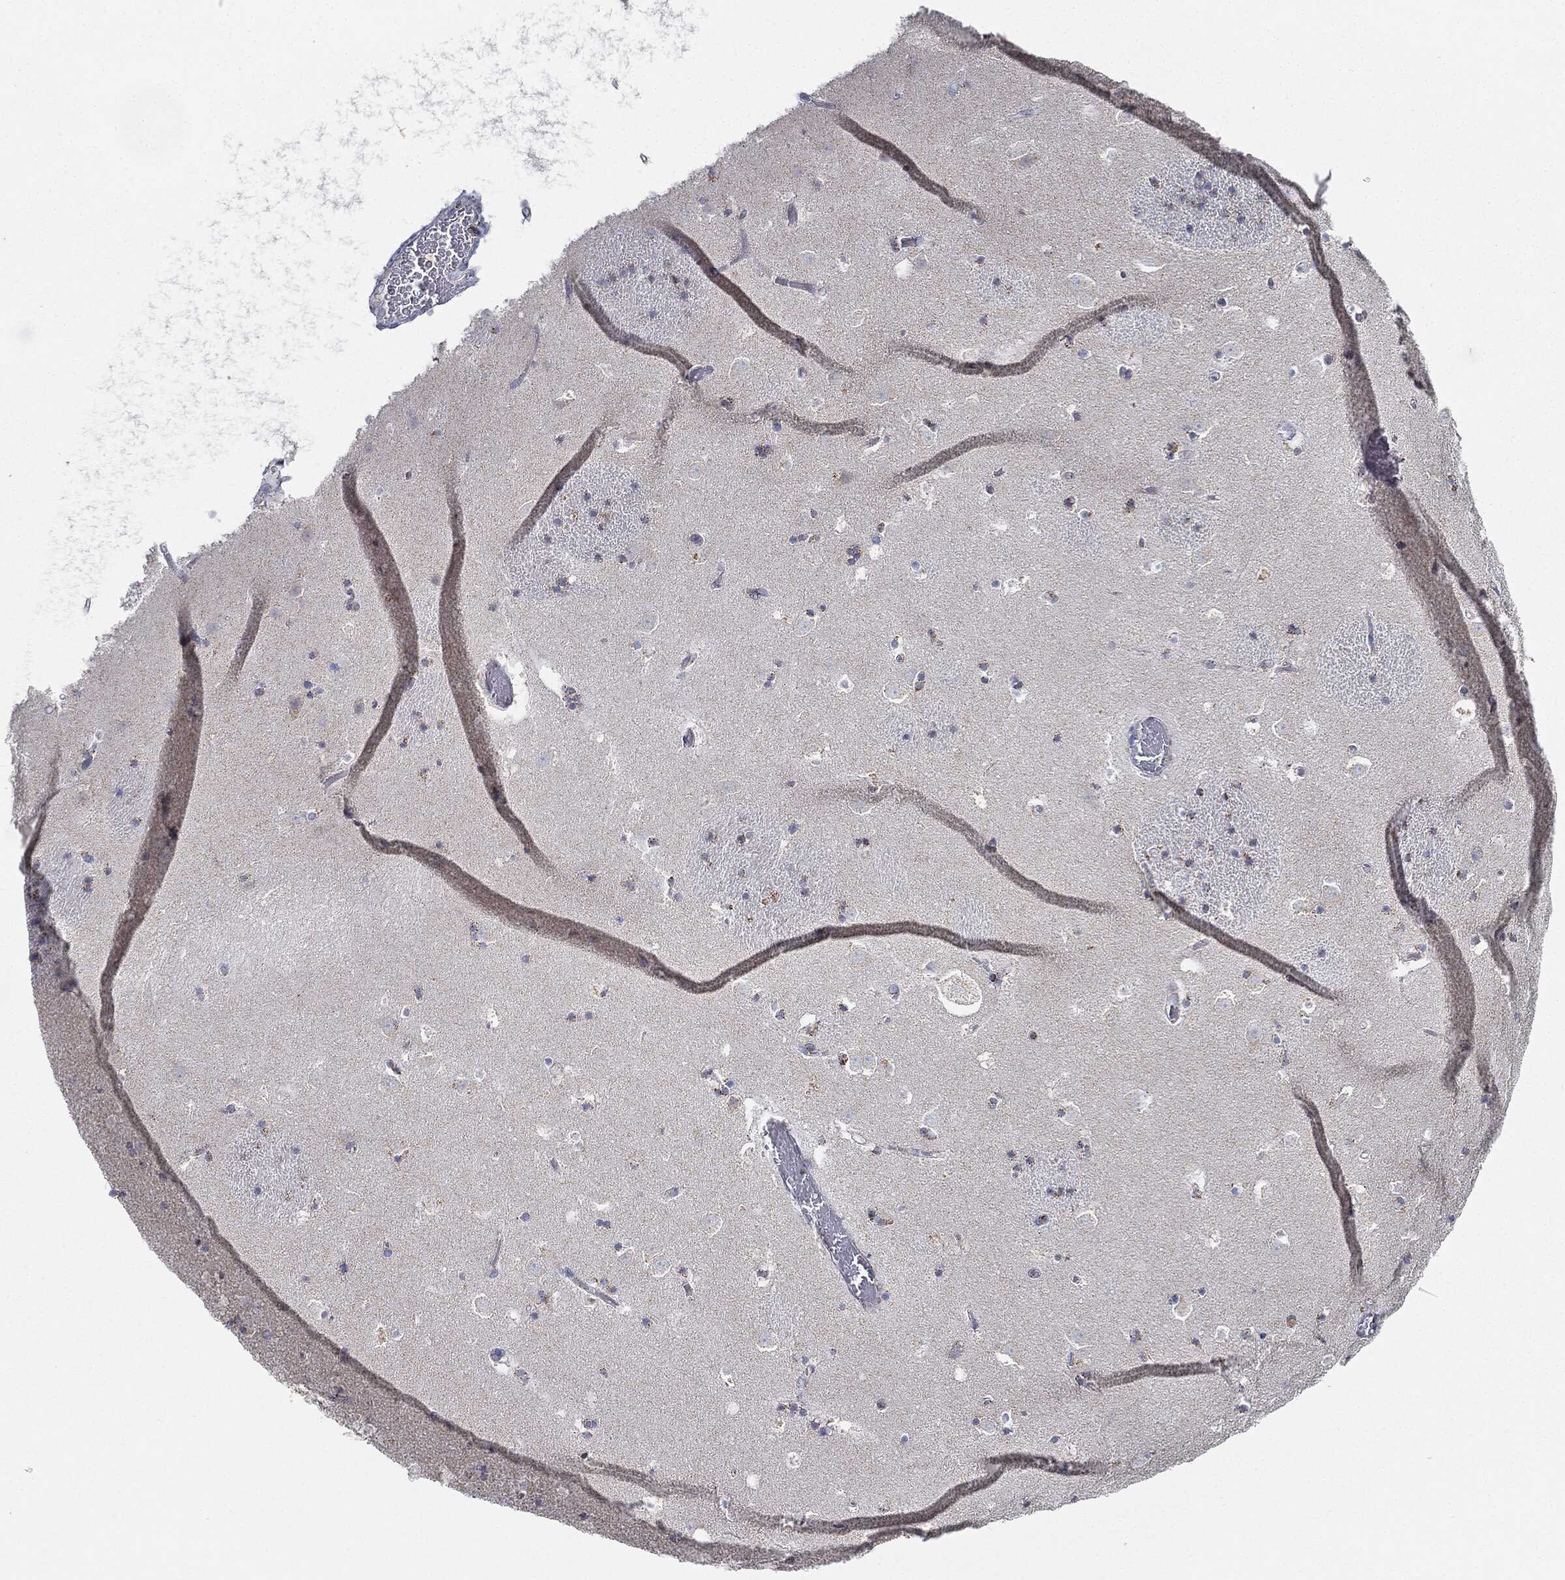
{"staining": {"intensity": "moderate", "quantity": "<25%", "location": "cytoplasmic/membranous"}, "tissue": "caudate", "cell_type": "Glial cells", "image_type": "normal", "snomed": [{"axis": "morphology", "description": "Normal tissue, NOS"}, {"axis": "topography", "description": "Lateral ventricle wall"}], "caption": "Immunohistochemical staining of normal caudate demonstrates moderate cytoplasmic/membranous protein positivity in about <25% of glial cells. (IHC, brightfield microscopy, high magnification).", "gene": "CAPN15", "patient": {"sex": "female", "age": 42}}